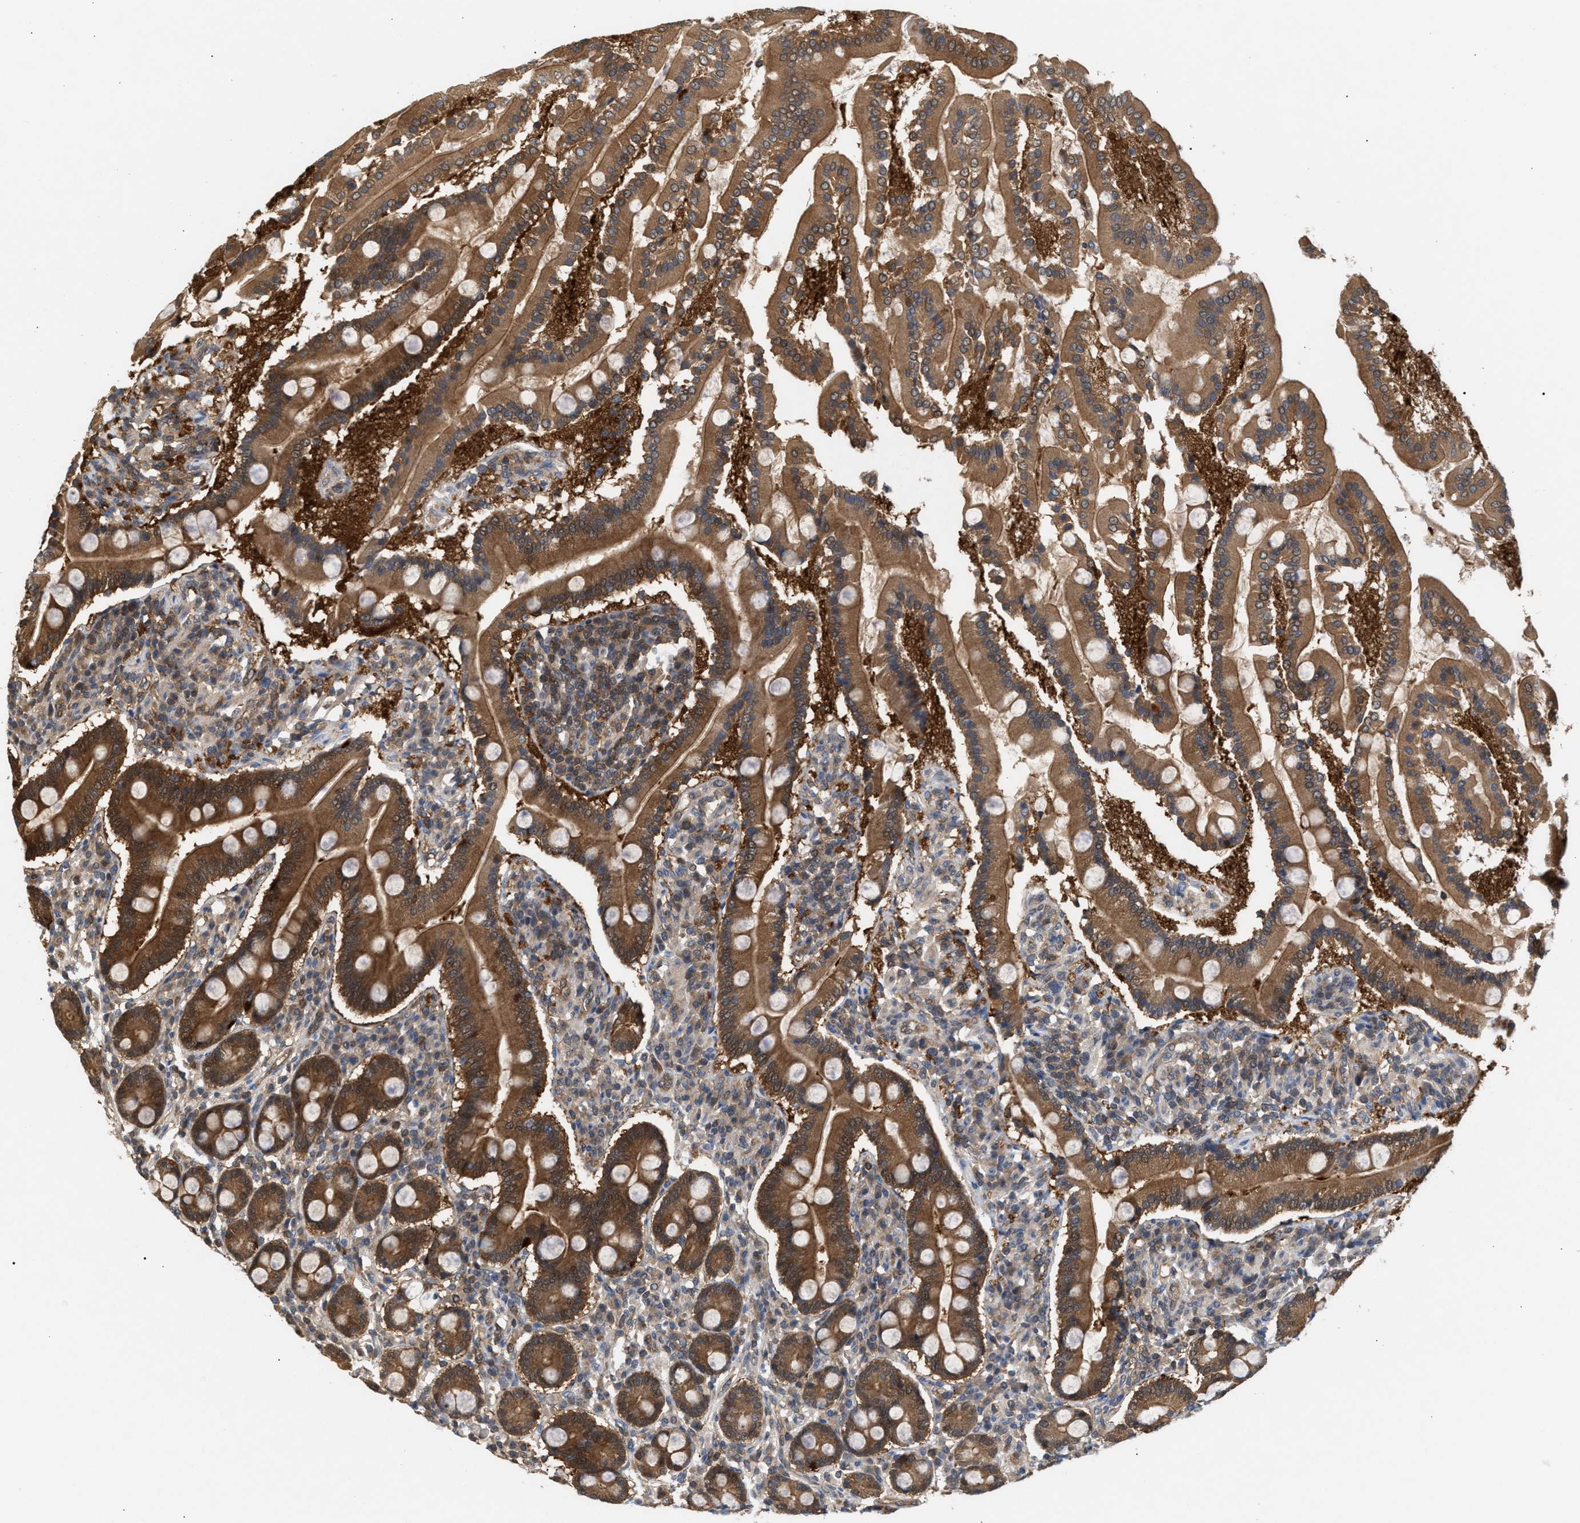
{"staining": {"intensity": "moderate", "quantity": ">75%", "location": "cytoplasmic/membranous,nuclear"}, "tissue": "duodenum", "cell_type": "Glandular cells", "image_type": "normal", "snomed": [{"axis": "morphology", "description": "Normal tissue, NOS"}, {"axis": "topography", "description": "Duodenum"}], "caption": "Immunohistochemical staining of benign duodenum exhibits moderate cytoplasmic/membranous,nuclear protein positivity in about >75% of glandular cells. The protein of interest is stained brown, and the nuclei are stained in blue (DAB (3,3'-diaminobenzidine) IHC with brightfield microscopy, high magnification).", "gene": "GLOD4", "patient": {"sex": "male", "age": 50}}